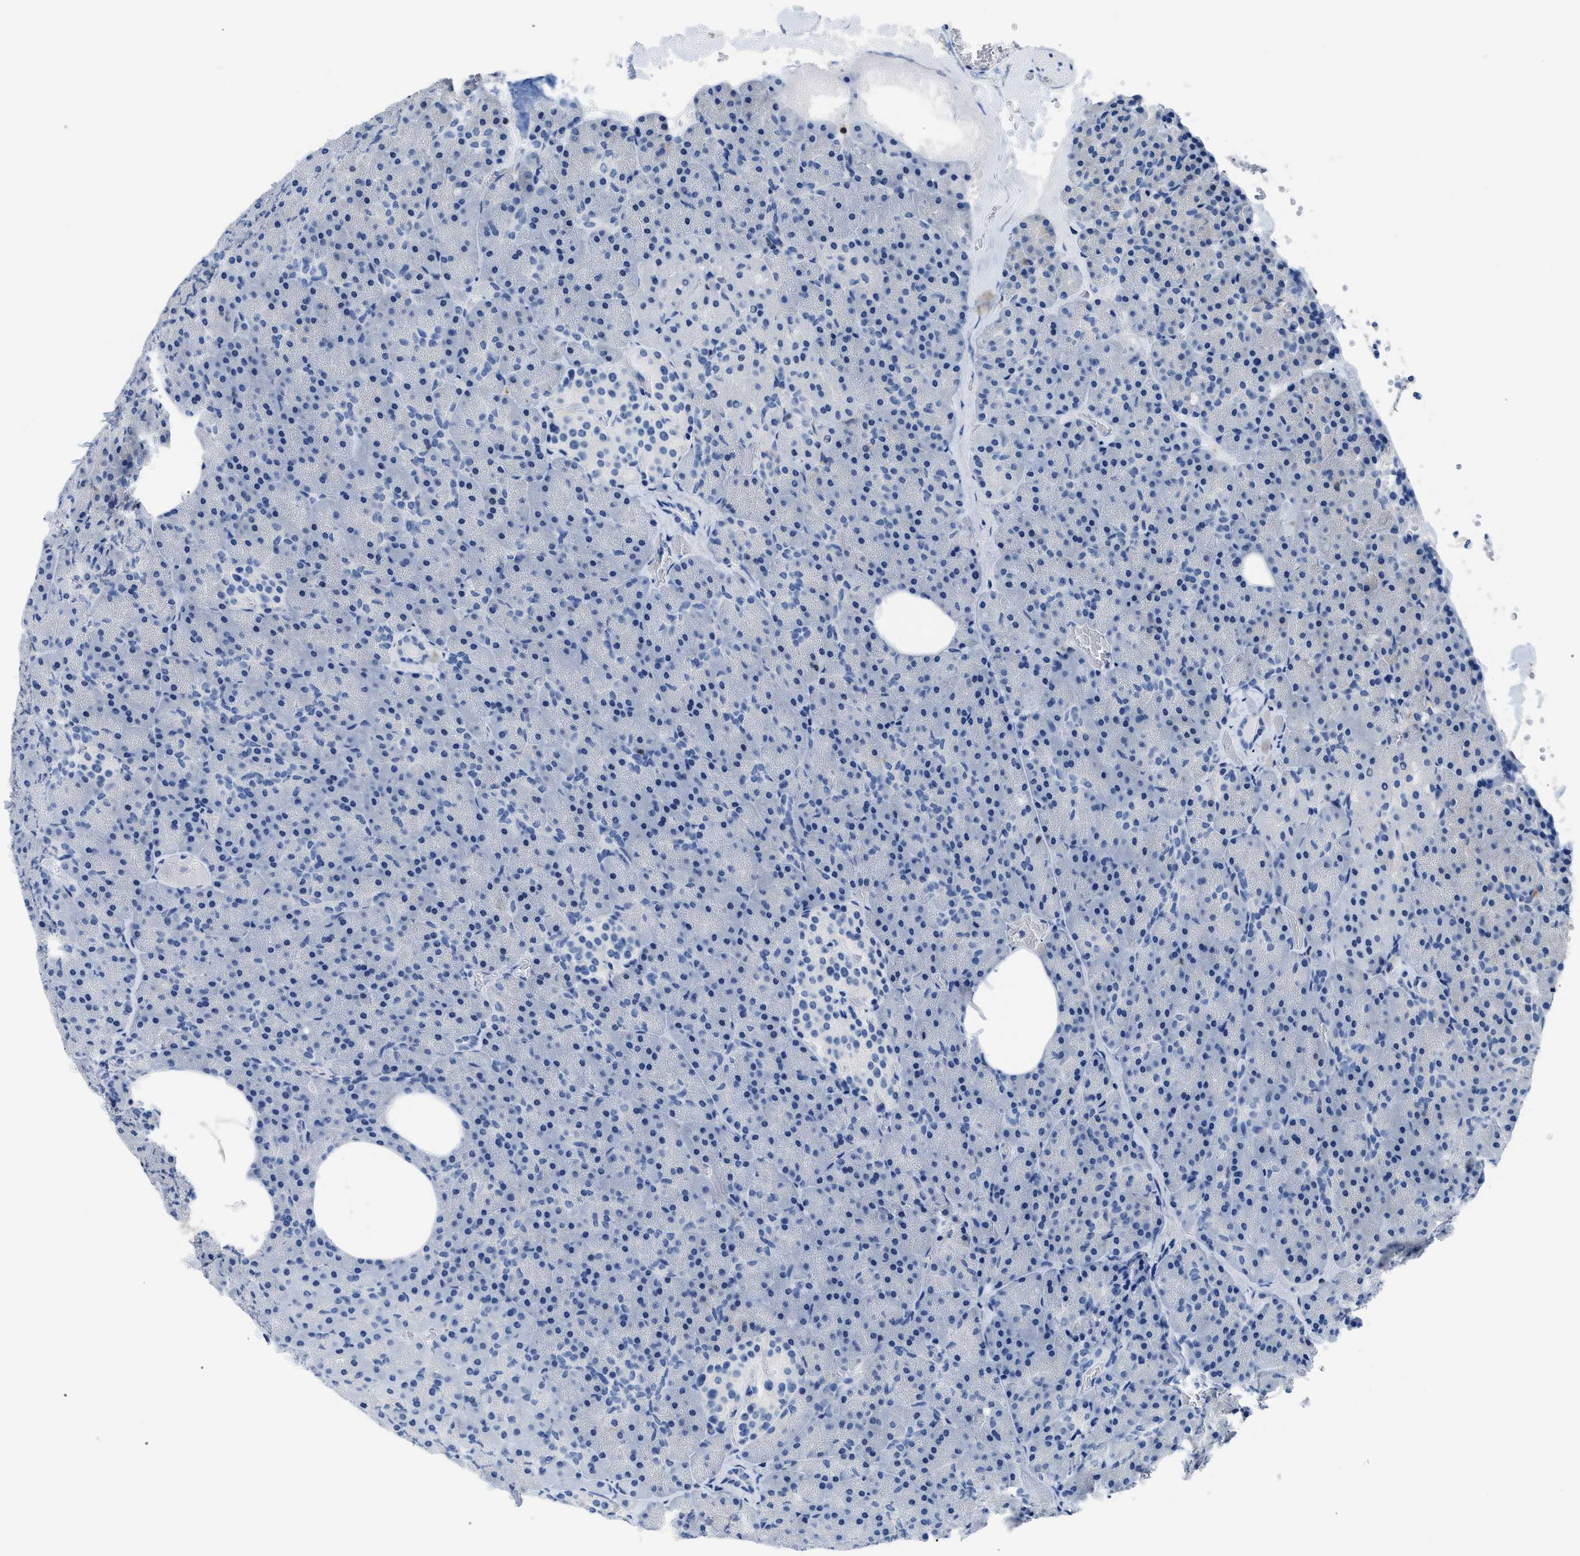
{"staining": {"intensity": "negative", "quantity": "none", "location": "none"}, "tissue": "pancreas", "cell_type": "Exocrine glandular cells", "image_type": "normal", "snomed": [{"axis": "morphology", "description": "Normal tissue, NOS"}, {"axis": "morphology", "description": "Carcinoid, malignant, NOS"}, {"axis": "topography", "description": "Pancreas"}], "caption": "Exocrine glandular cells are negative for brown protein staining in benign pancreas. (DAB (3,3'-diaminobenzidine) IHC, high magnification).", "gene": "NFATC2", "patient": {"sex": "female", "age": 35}}